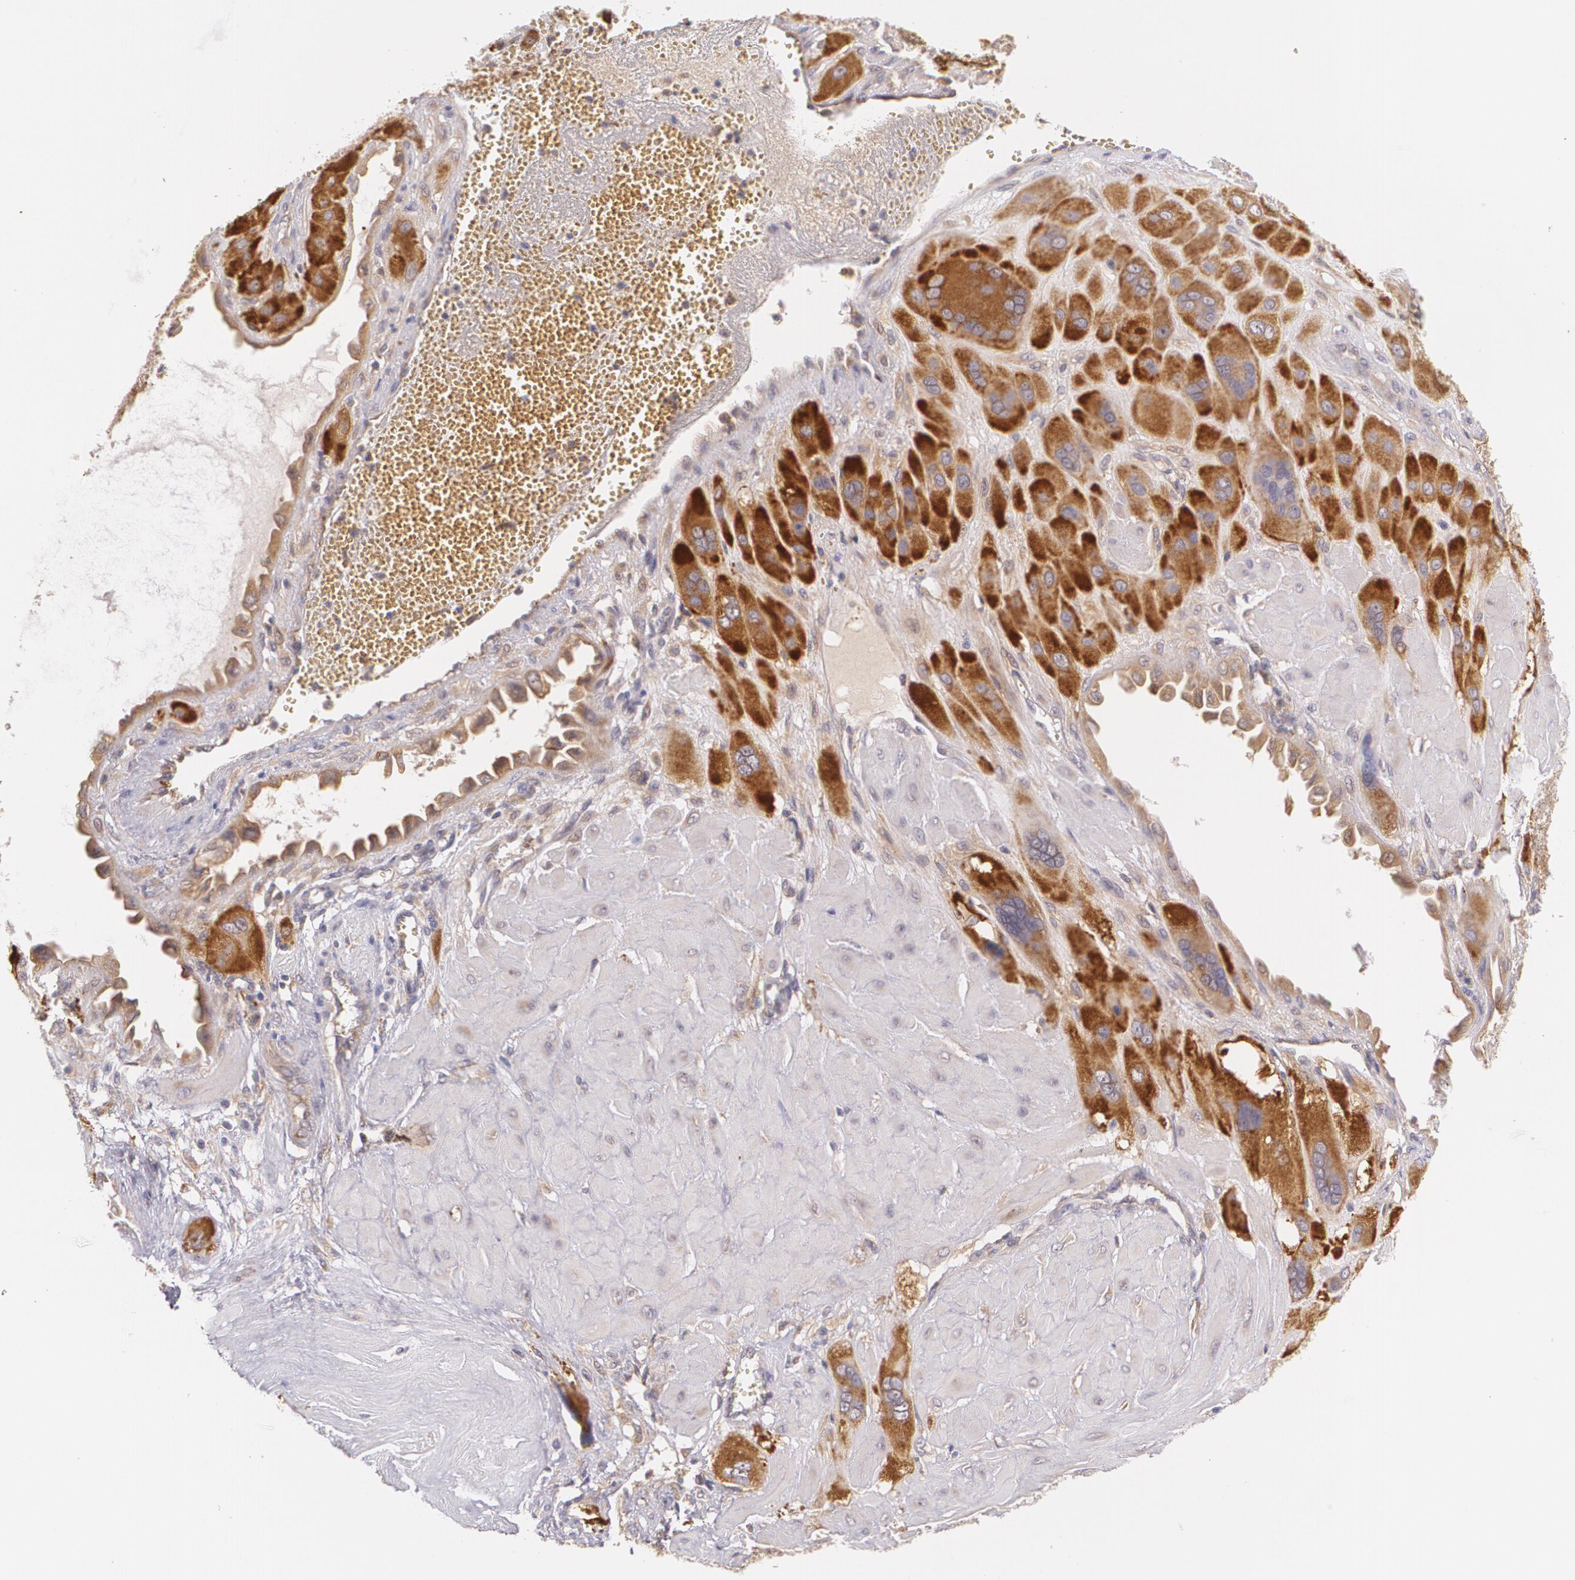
{"staining": {"intensity": "strong", "quantity": "25%-75%", "location": "cytoplasmic/membranous"}, "tissue": "cervical cancer", "cell_type": "Tumor cells", "image_type": "cancer", "snomed": [{"axis": "morphology", "description": "Squamous cell carcinoma, NOS"}, {"axis": "topography", "description": "Cervix"}], "caption": "Strong cytoplasmic/membranous protein positivity is identified in approximately 25%-75% of tumor cells in cervical squamous cell carcinoma. (DAB = brown stain, brightfield microscopy at high magnification).", "gene": "CCL17", "patient": {"sex": "female", "age": 34}}